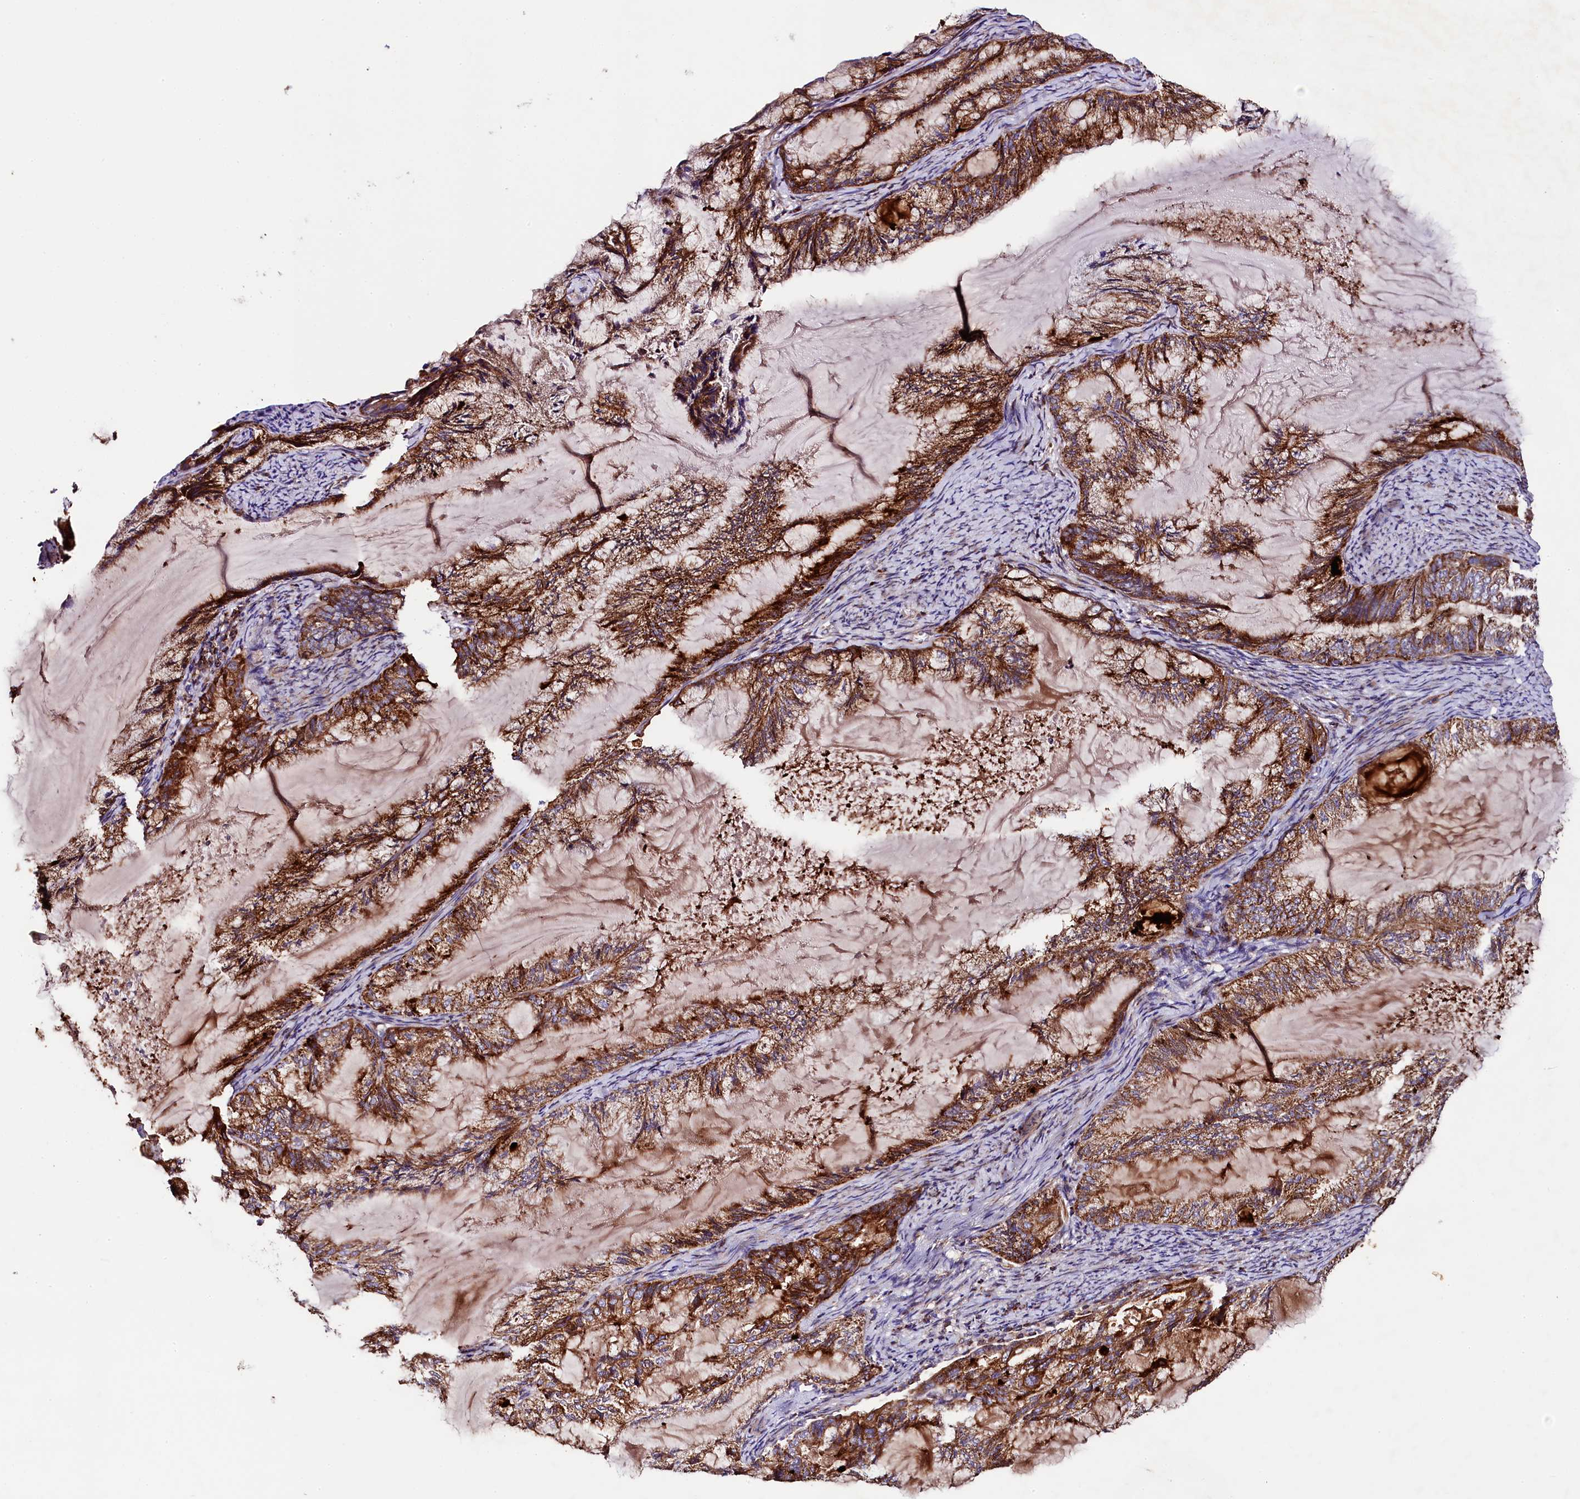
{"staining": {"intensity": "strong", "quantity": ">75%", "location": "cytoplasmic/membranous"}, "tissue": "endometrial cancer", "cell_type": "Tumor cells", "image_type": "cancer", "snomed": [{"axis": "morphology", "description": "Adenocarcinoma, NOS"}, {"axis": "topography", "description": "Endometrium"}], "caption": "Tumor cells reveal strong cytoplasmic/membranous staining in approximately >75% of cells in endometrial cancer.", "gene": "CLYBL", "patient": {"sex": "female", "age": 86}}